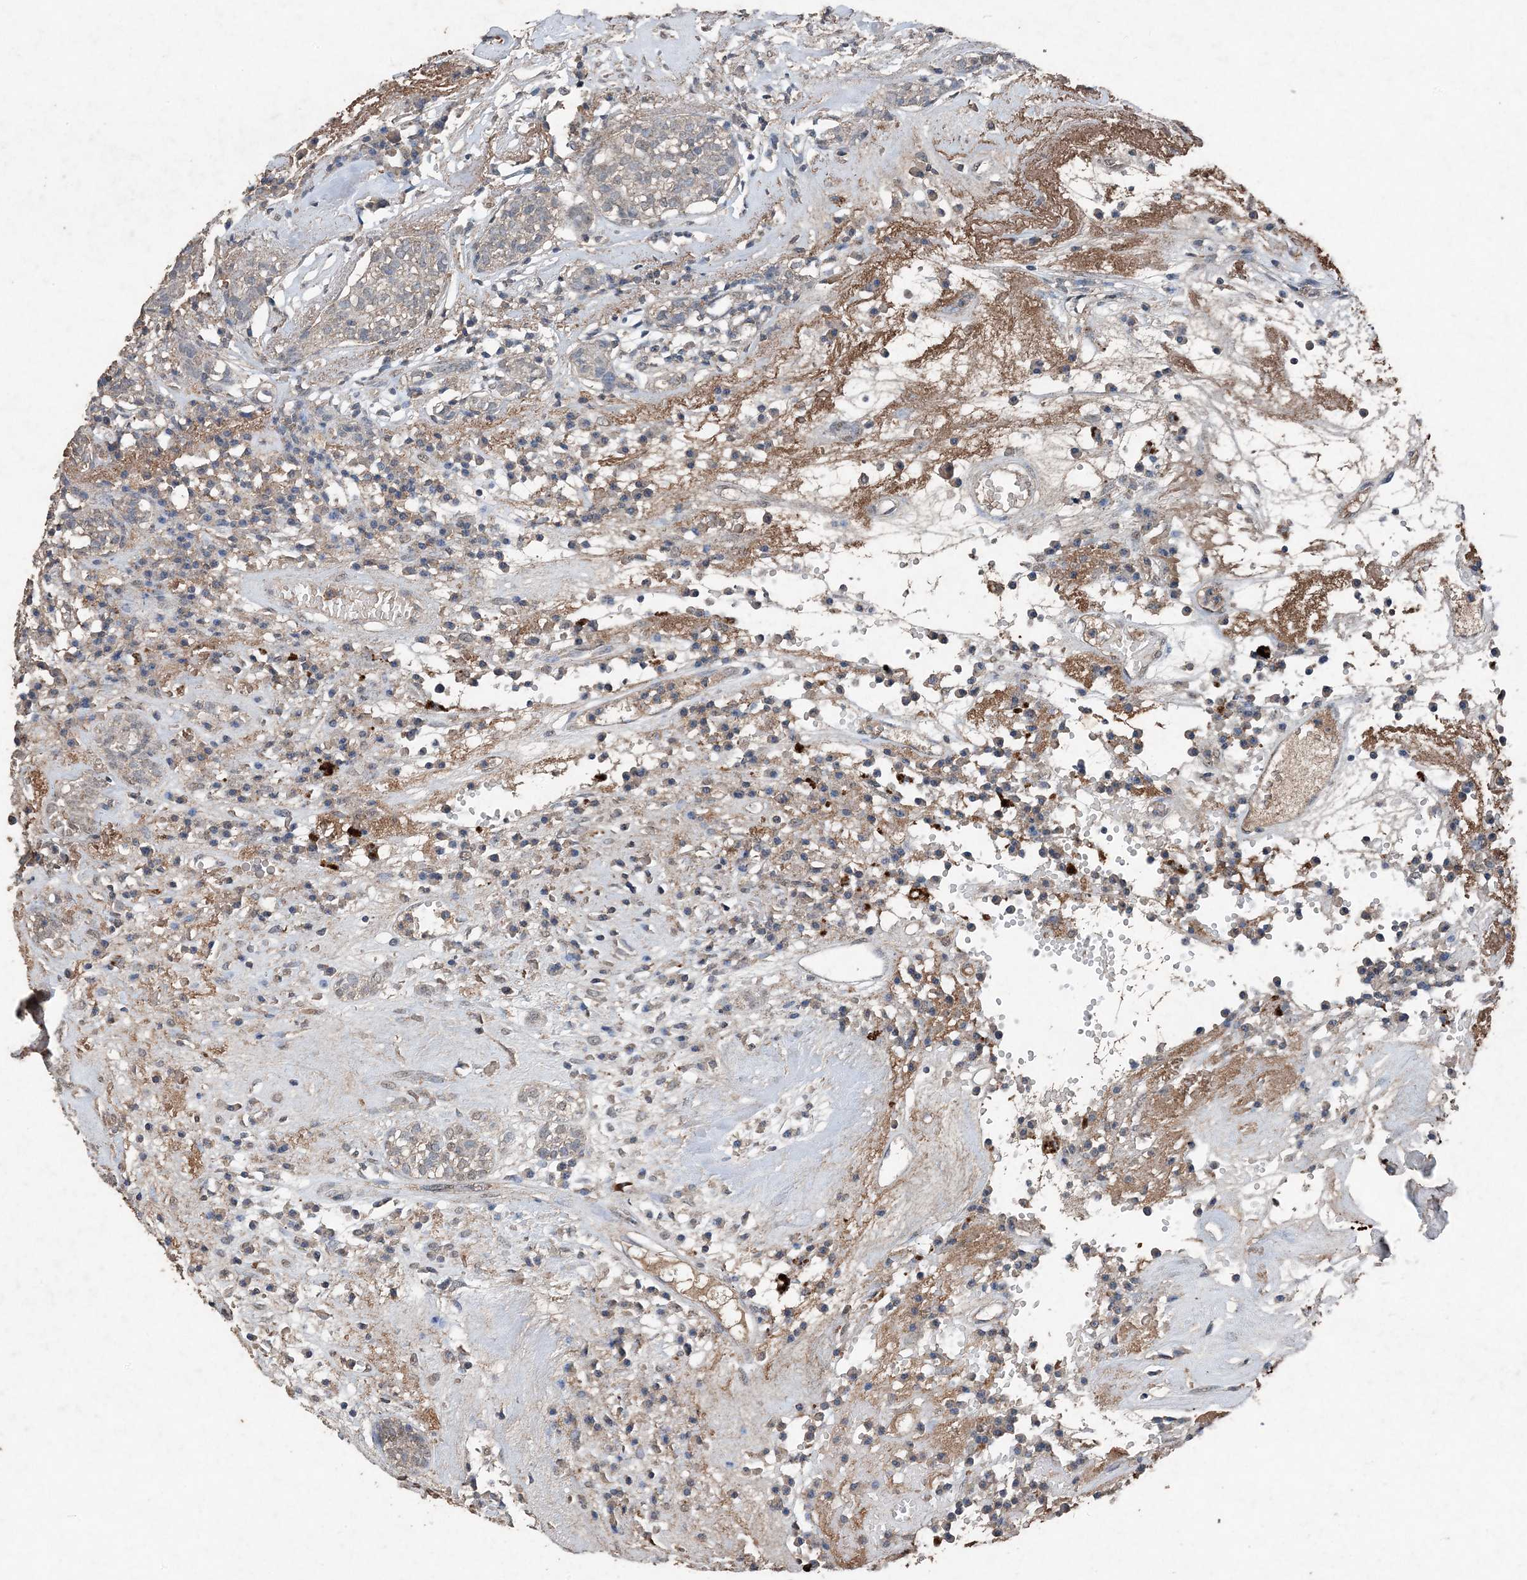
{"staining": {"intensity": "weak", "quantity": "<25%", "location": "cytoplasmic/membranous"}, "tissue": "head and neck cancer", "cell_type": "Tumor cells", "image_type": "cancer", "snomed": [{"axis": "morphology", "description": "Adenocarcinoma, NOS"}, {"axis": "topography", "description": "Salivary gland"}, {"axis": "topography", "description": "Head-Neck"}], "caption": "High power microscopy micrograph of an IHC micrograph of adenocarcinoma (head and neck), revealing no significant expression in tumor cells.", "gene": "FCN3", "patient": {"sex": "female", "age": 65}}